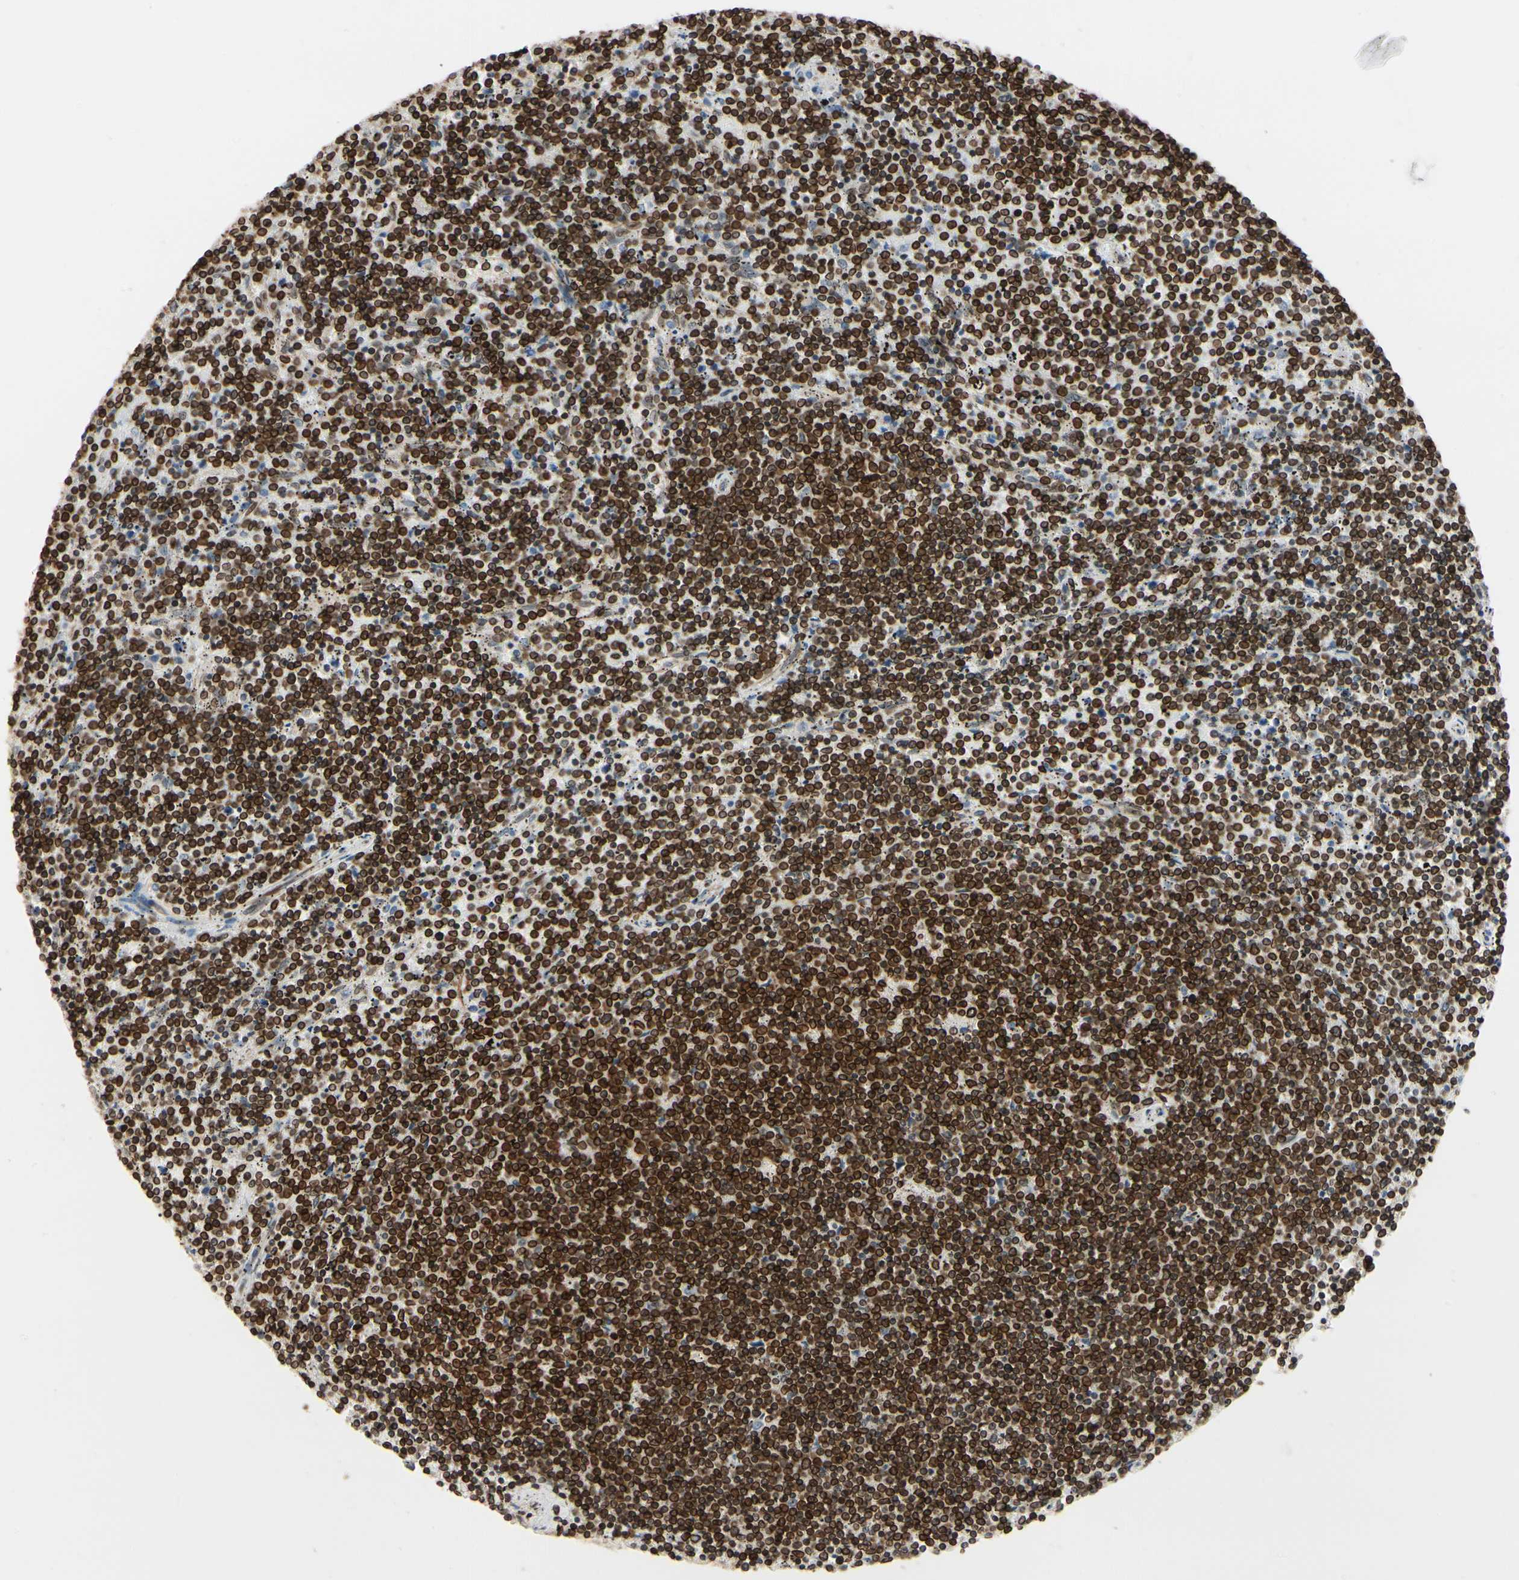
{"staining": {"intensity": "strong", "quantity": ">75%", "location": "cytoplasmic/membranous,nuclear"}, "tissue": "lymphoma", "cell_type": "Tumor cells", "image_type": "cancer", "snomed": [{"axis": "morphology", "description": "Malignant lymphoma, non-Hodgkin's type, Low grade"}, {"axis": "topography", "description": "Spleen"}], "caption": "Tumor cells exhibit strong cytoplasmic/membranous and nuclear expression in approximately >75% of cells in low-grade malignant lymphoma, non-Hodgkin's type.", "gene": "TMPO", "patient": {"sex": "female", "age": 50}}